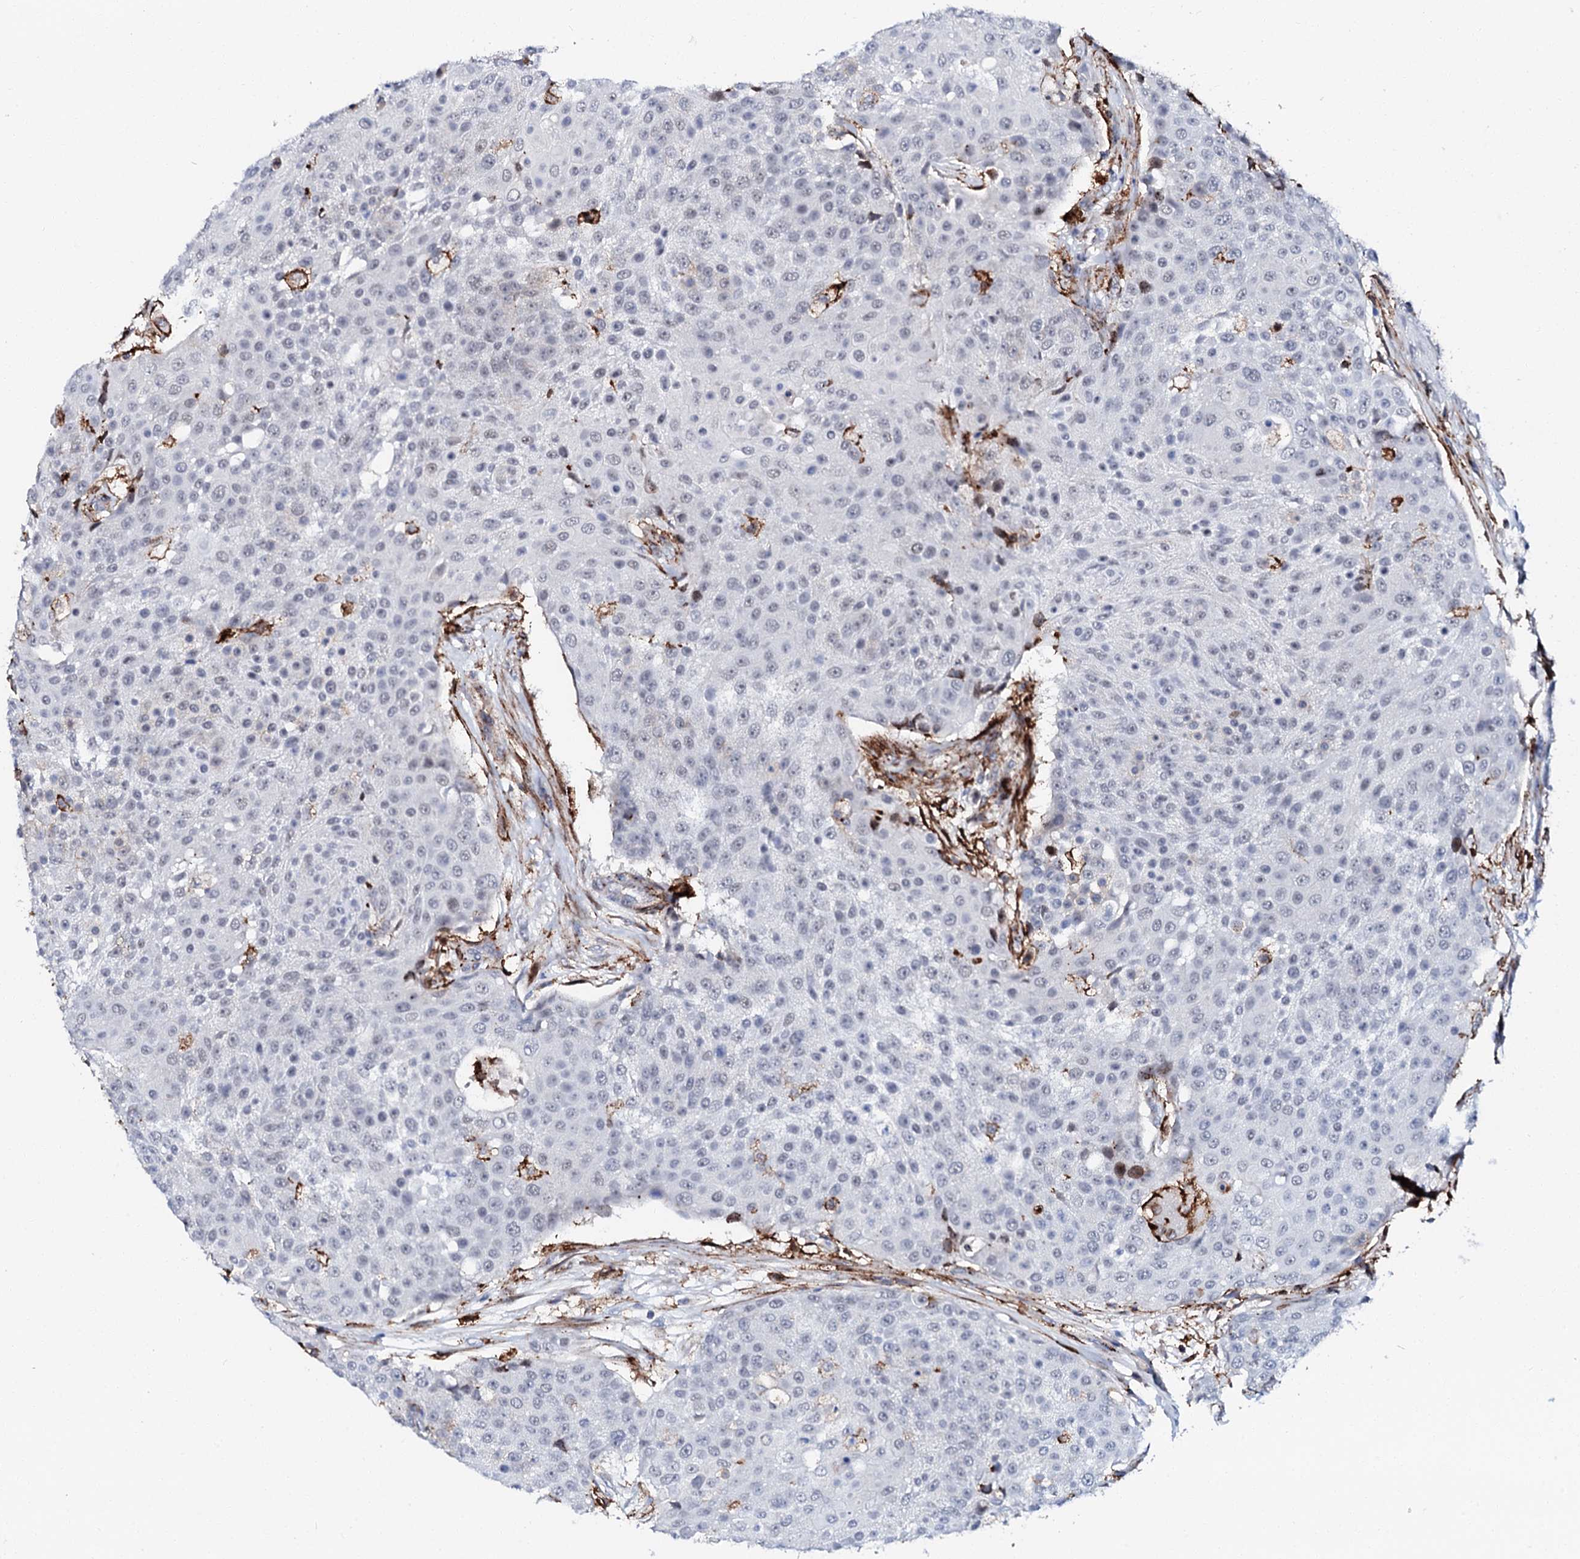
{"staining": {"intensity": "negative", "quantity": "none", "location": "none"}, "tissue": "urothelial cancer", "cell_type": "Tumor cells", "image_type": "cancer", "snomed": [{"axis": "morphology", "description": "Urothelial carcinoma, High grade"}, {"axis": "topography", "description": "Urinary bladder"}], "caption": "Photomicrograph shows no significant protein positivity in tumor cells of urothelial carcinoma (high-grade).", "gene": "MED13L", "patient": {"sex": "female", "age": 63}}